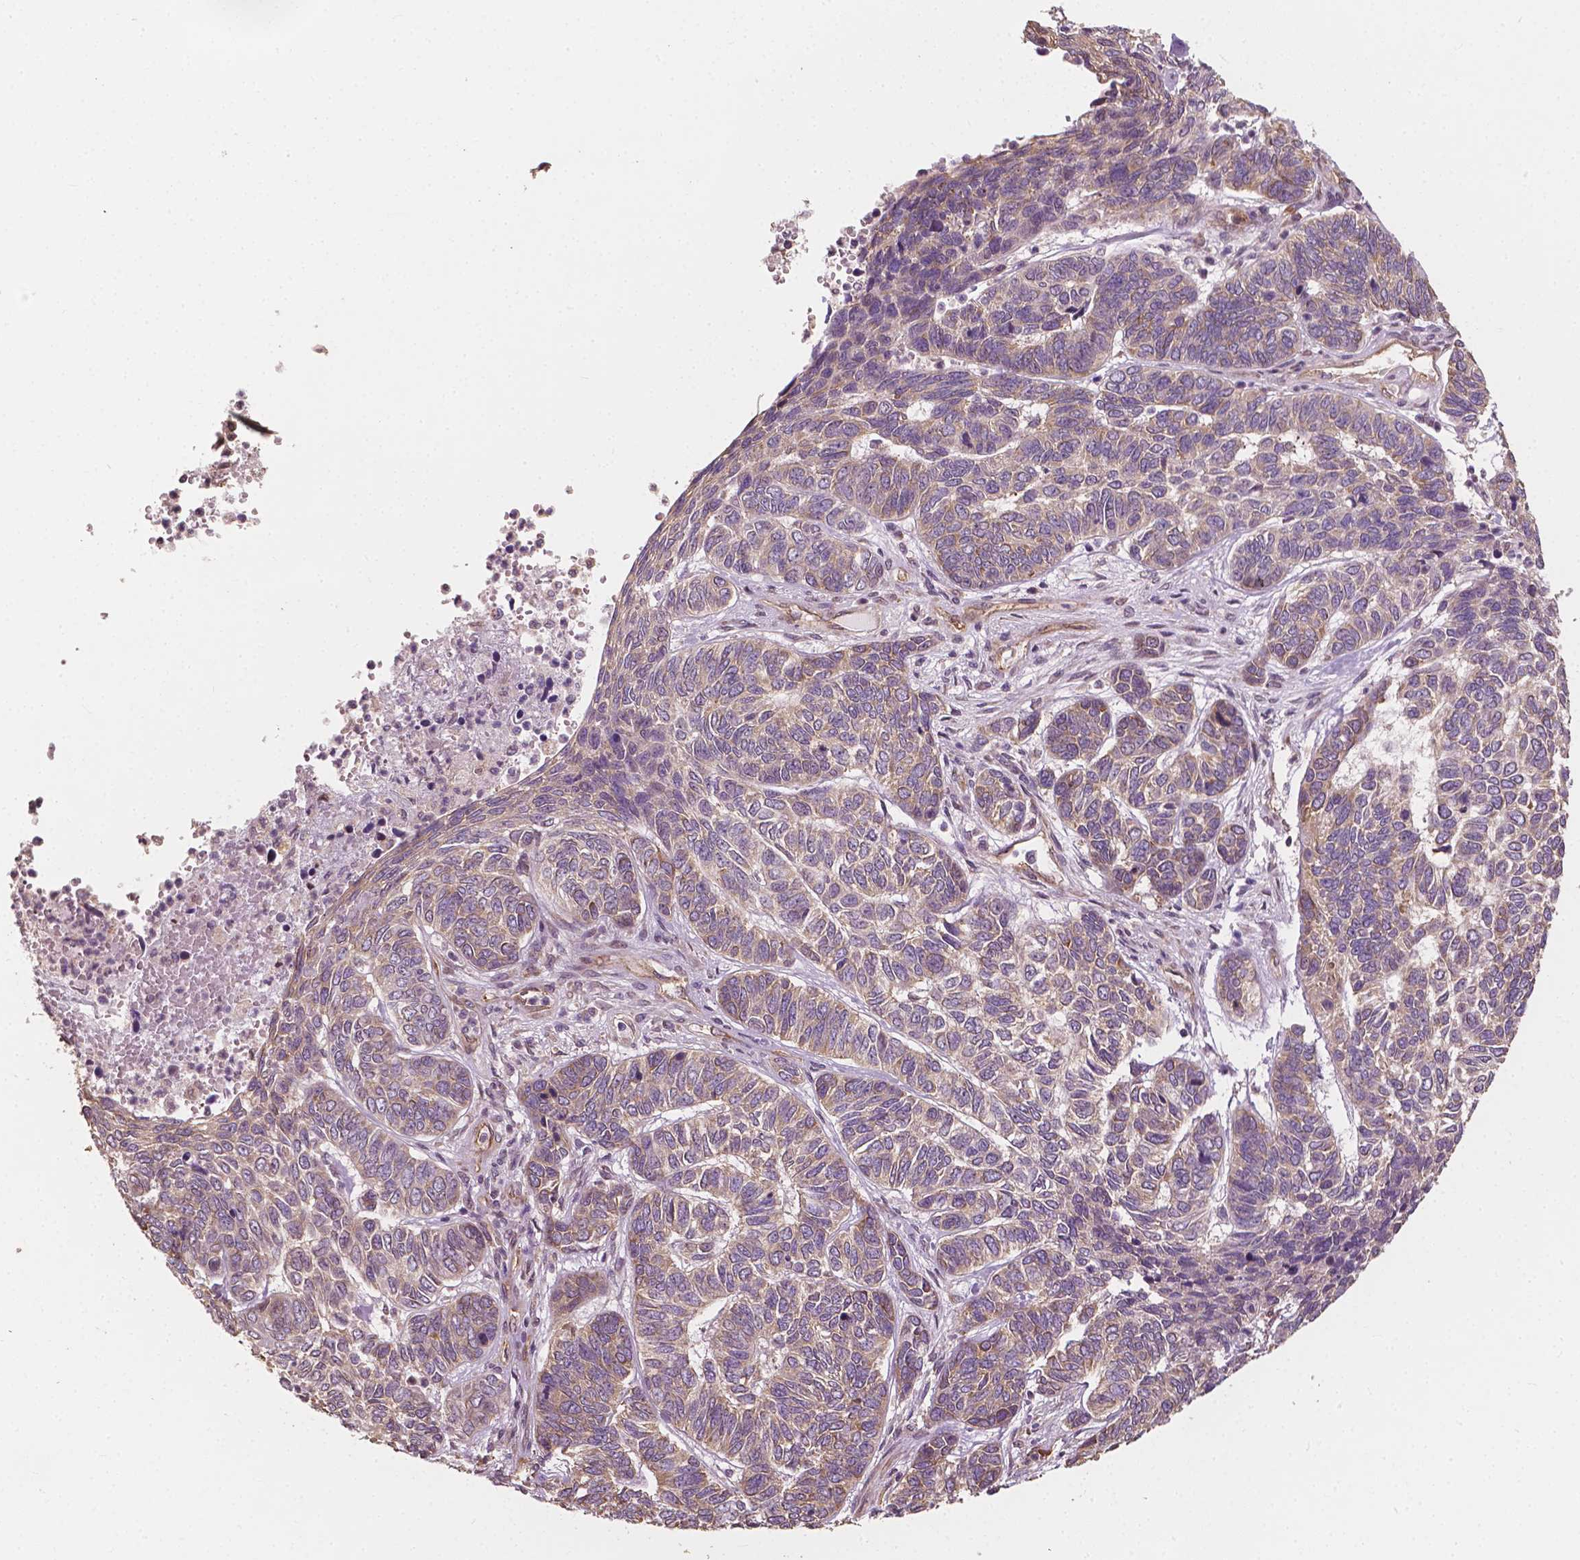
{"staining": {"intensity": "weak", "quantity": "25%-75%", "location": "cytoplasmic/membranous"}, "tissue": "skin cancer", "cell_type": "Tumor cells", "image_type": "cancer", "snomed": [{"axis": "morphology", "description": "Basal cell carcinoma"}, {"axis": "topography", "description": "Skin"}], "caption": "Tumor cells display weak cytoplasmic/membranous positivity in about 25%-75% of cells in skin basal cell carcinoma.", "gene": "G3BP1", "patient": {"sex": "female", "age": 65}}